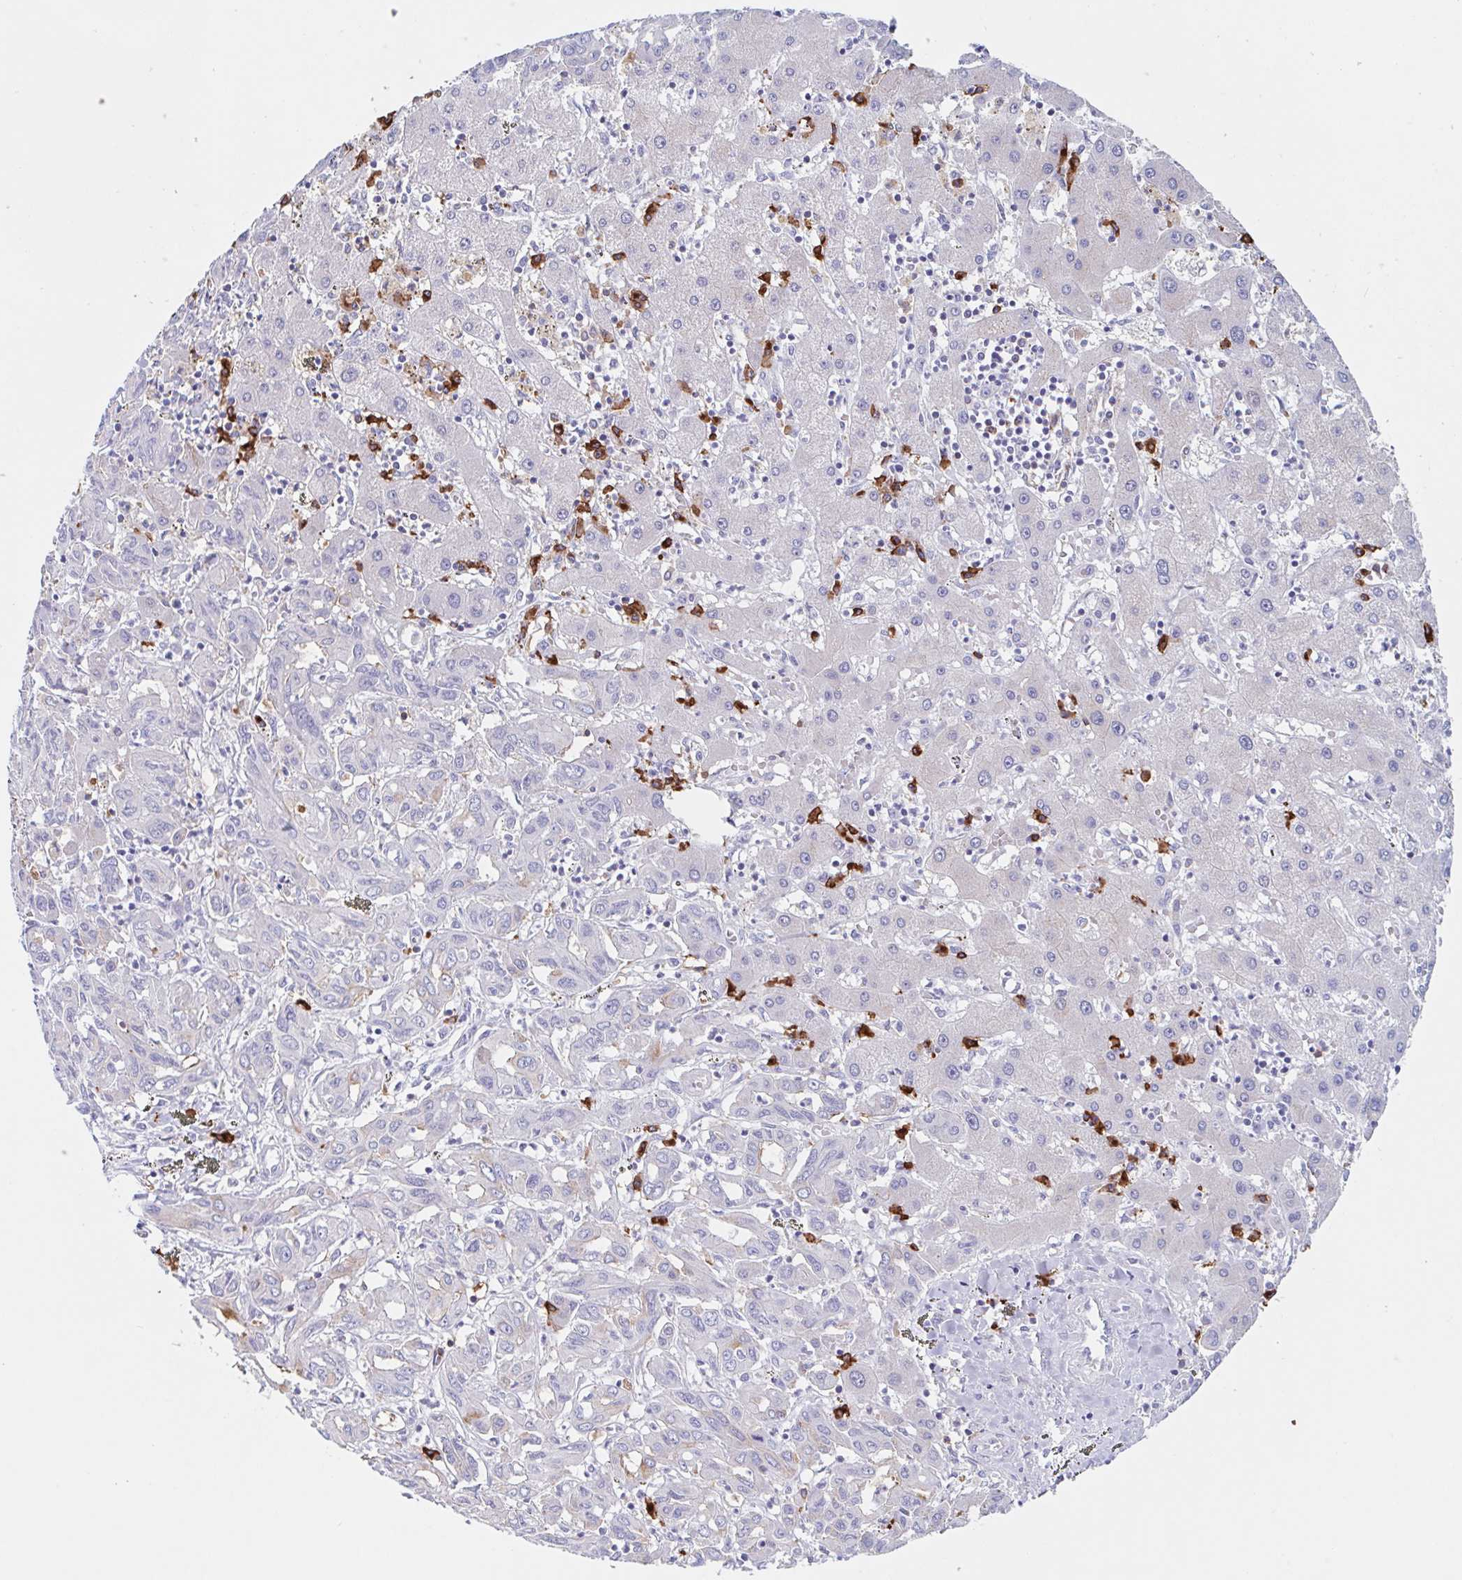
{"staining": {"intensity": "negative", "quantity": "none", "location": "none"}, "tissue": "liver cancer", "cell_type": "Tumor cells", "image_type": "cancer", "snomed": [{"axis": "morphology", "description": "Cholangiocarcinoma"}, {"axis": "topography", "description": "Liver"}], "caption": "An immunohistochemistry (IHC) micrograph of liver cancer is shown. There is no staining in tumor cells of liver cancer. Brightfield microscopy of immunohistochemistry (IHC) stained with DAB (brown) and hematoxylin (blue), captured at high magnification.", "gene": "TPD52", "patient": {"sex": "female", "age": 60}}